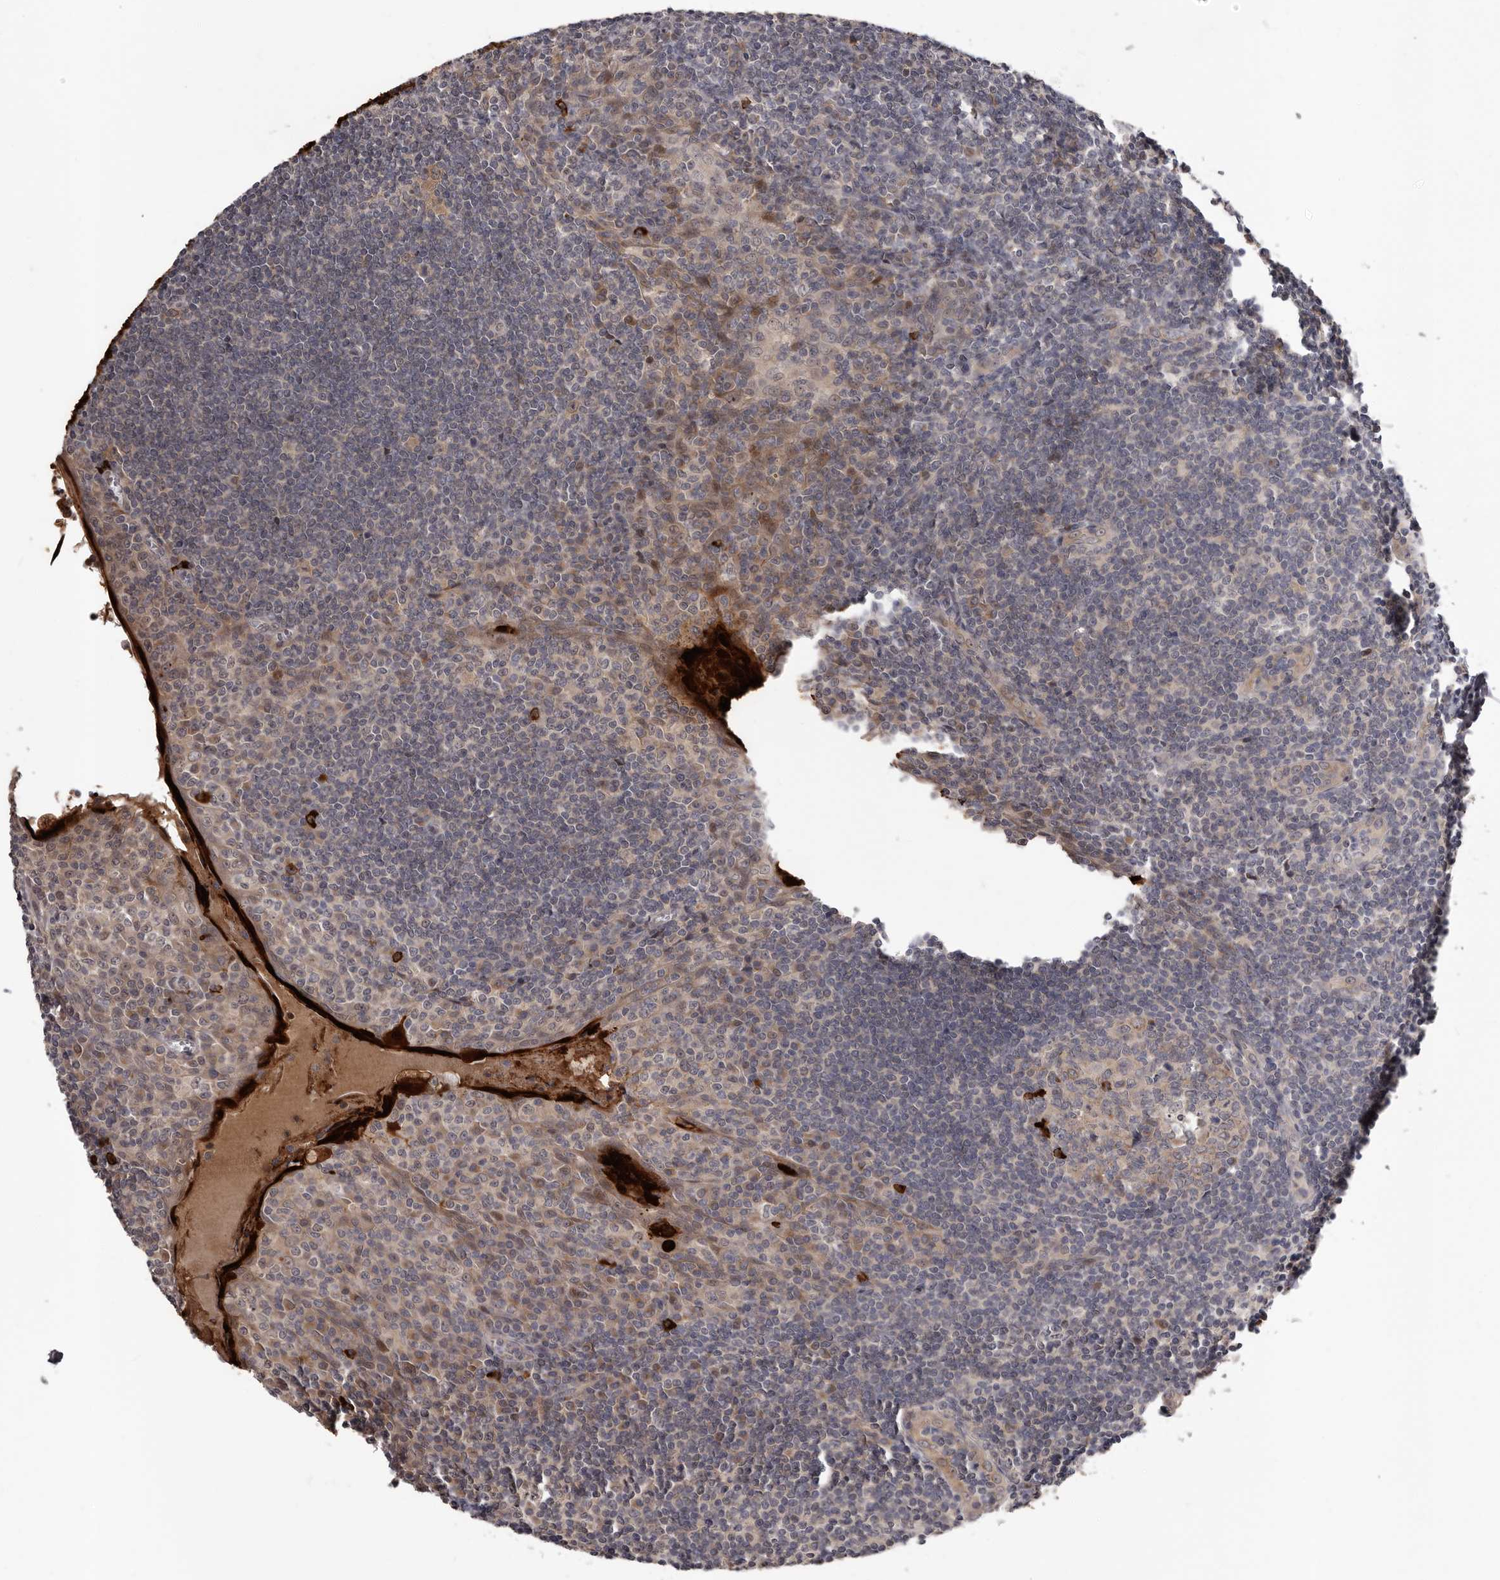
{"staining": {"intensity": "strong", "quantity": "<25%", "location": "cytoplasmic/membranous"}, "tissue": "tonsil", "cell_type": "Germinal center cells", "image_type": "normal", "snomed": [{"axis": "morphology", "description": "Normal tissue, NOS"}, {"axis": "topography", "description": "Tonsil"}], "caption": "Tonsil stained with a brown dye exhibits strong cytoplasmic/membranous positive positivity in approximately <25% of germinal center cells.", "gene": "MED8", "patient": {"sex": "male", "age": 27}}